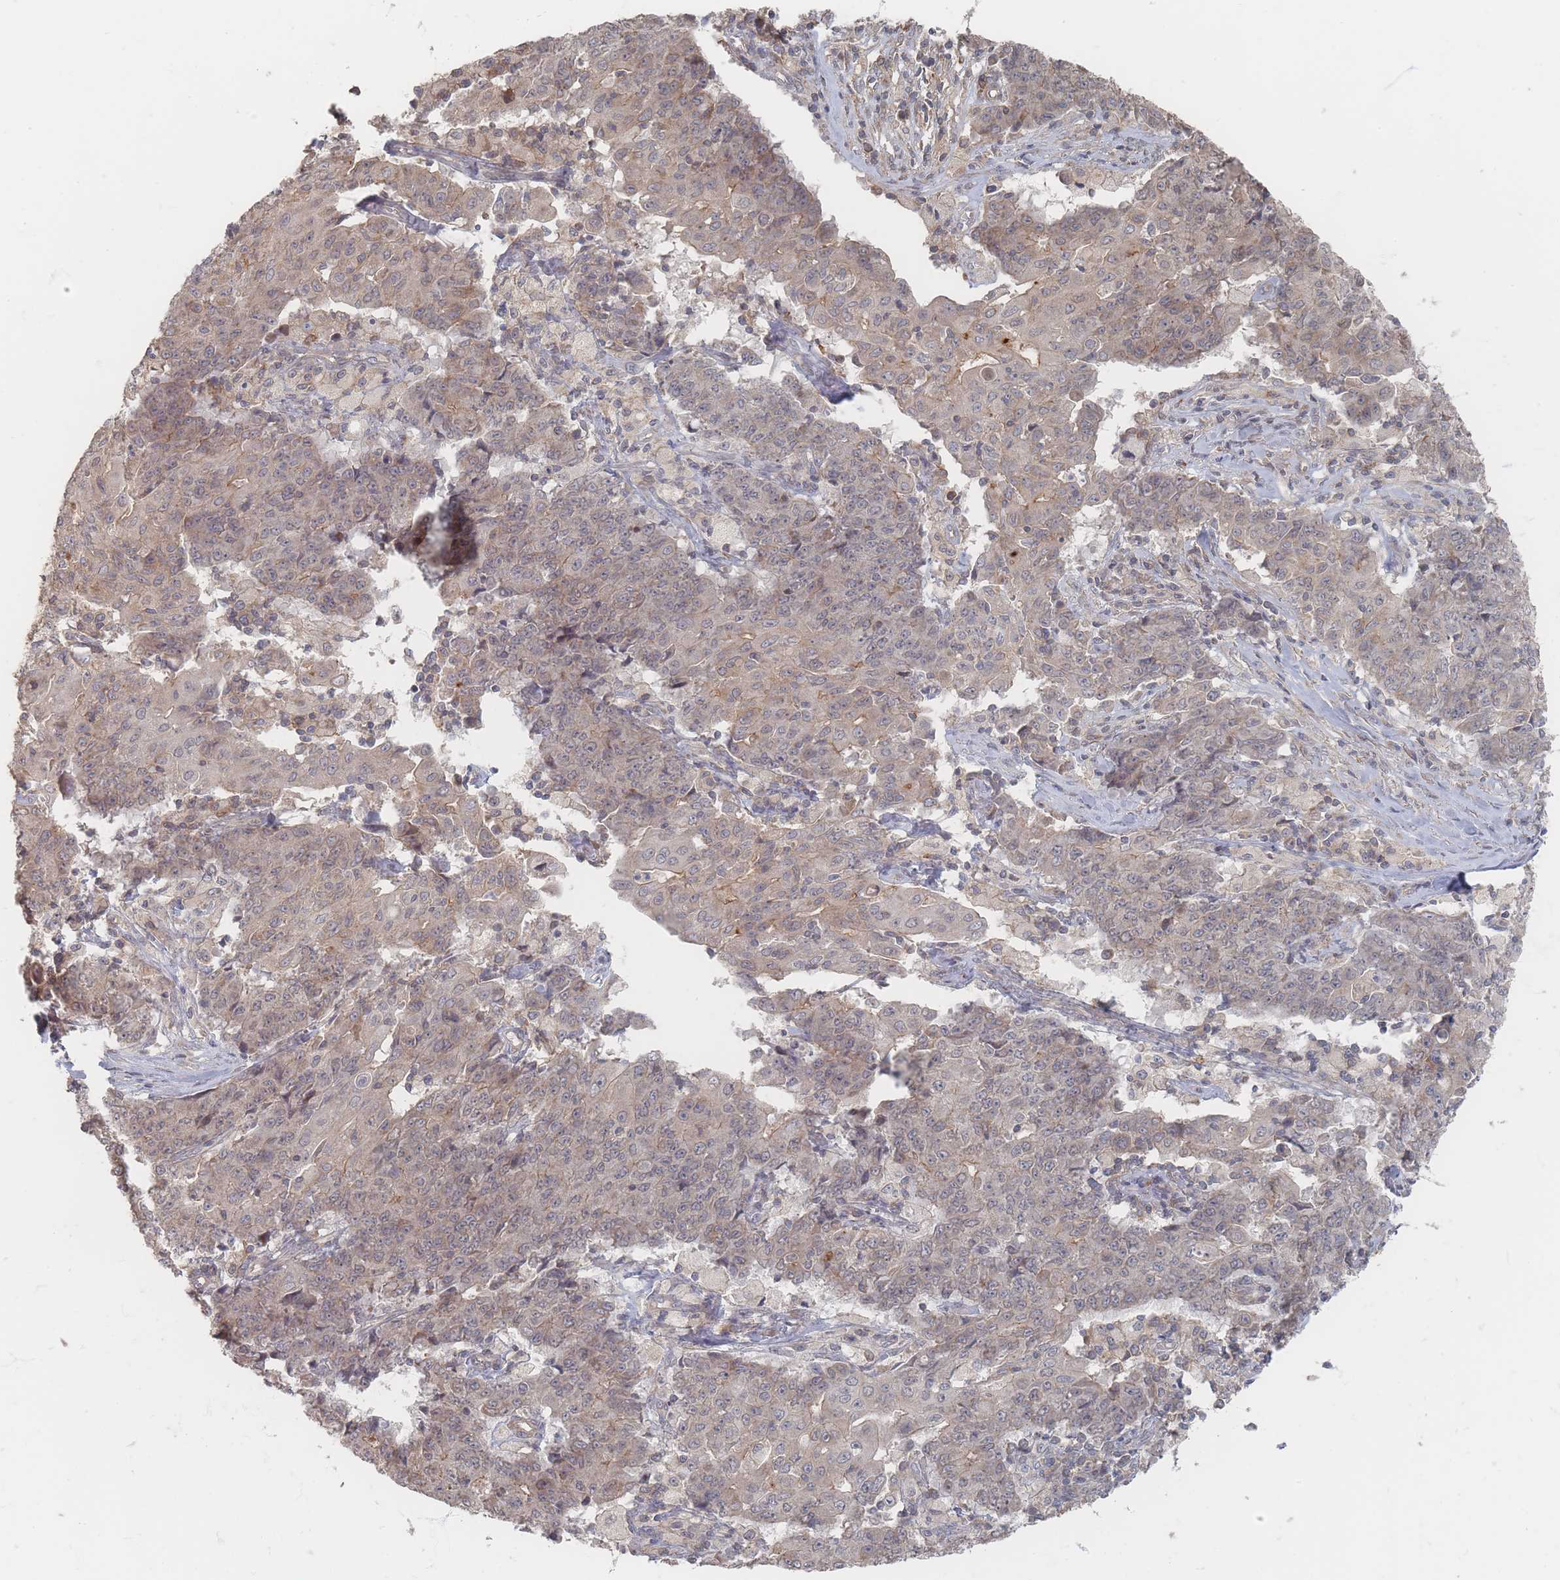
{"staining": {"intensity": "weak", "quantity": "25%-75%", "location": "cytoplasmic/membranous"}, "tissue": "ovarian cancer", "cell_type": "Tumor cells", "image_type": "cancer", "snomed": [{"axis": "morphology", "description": "Carcinoma, endometroid"}, {"axis": "topography", "description": "Ovary"}], "caption": "IHC staining of ovarian cancer (endometroid carcinoma), which shows low levels of weak cytoplasmic/membranous staining in about 25%-75% of tumor cells indicating weak cytoplasmic/membranous protein staining. The staining was performed using DAB (3,3'-diaminobenzidine) (brown) for protein detection and nuclei were counterstained in hematoxylin (blue).", "gene": "GLE1", "patient": {"sex": "female", "age": 42}}